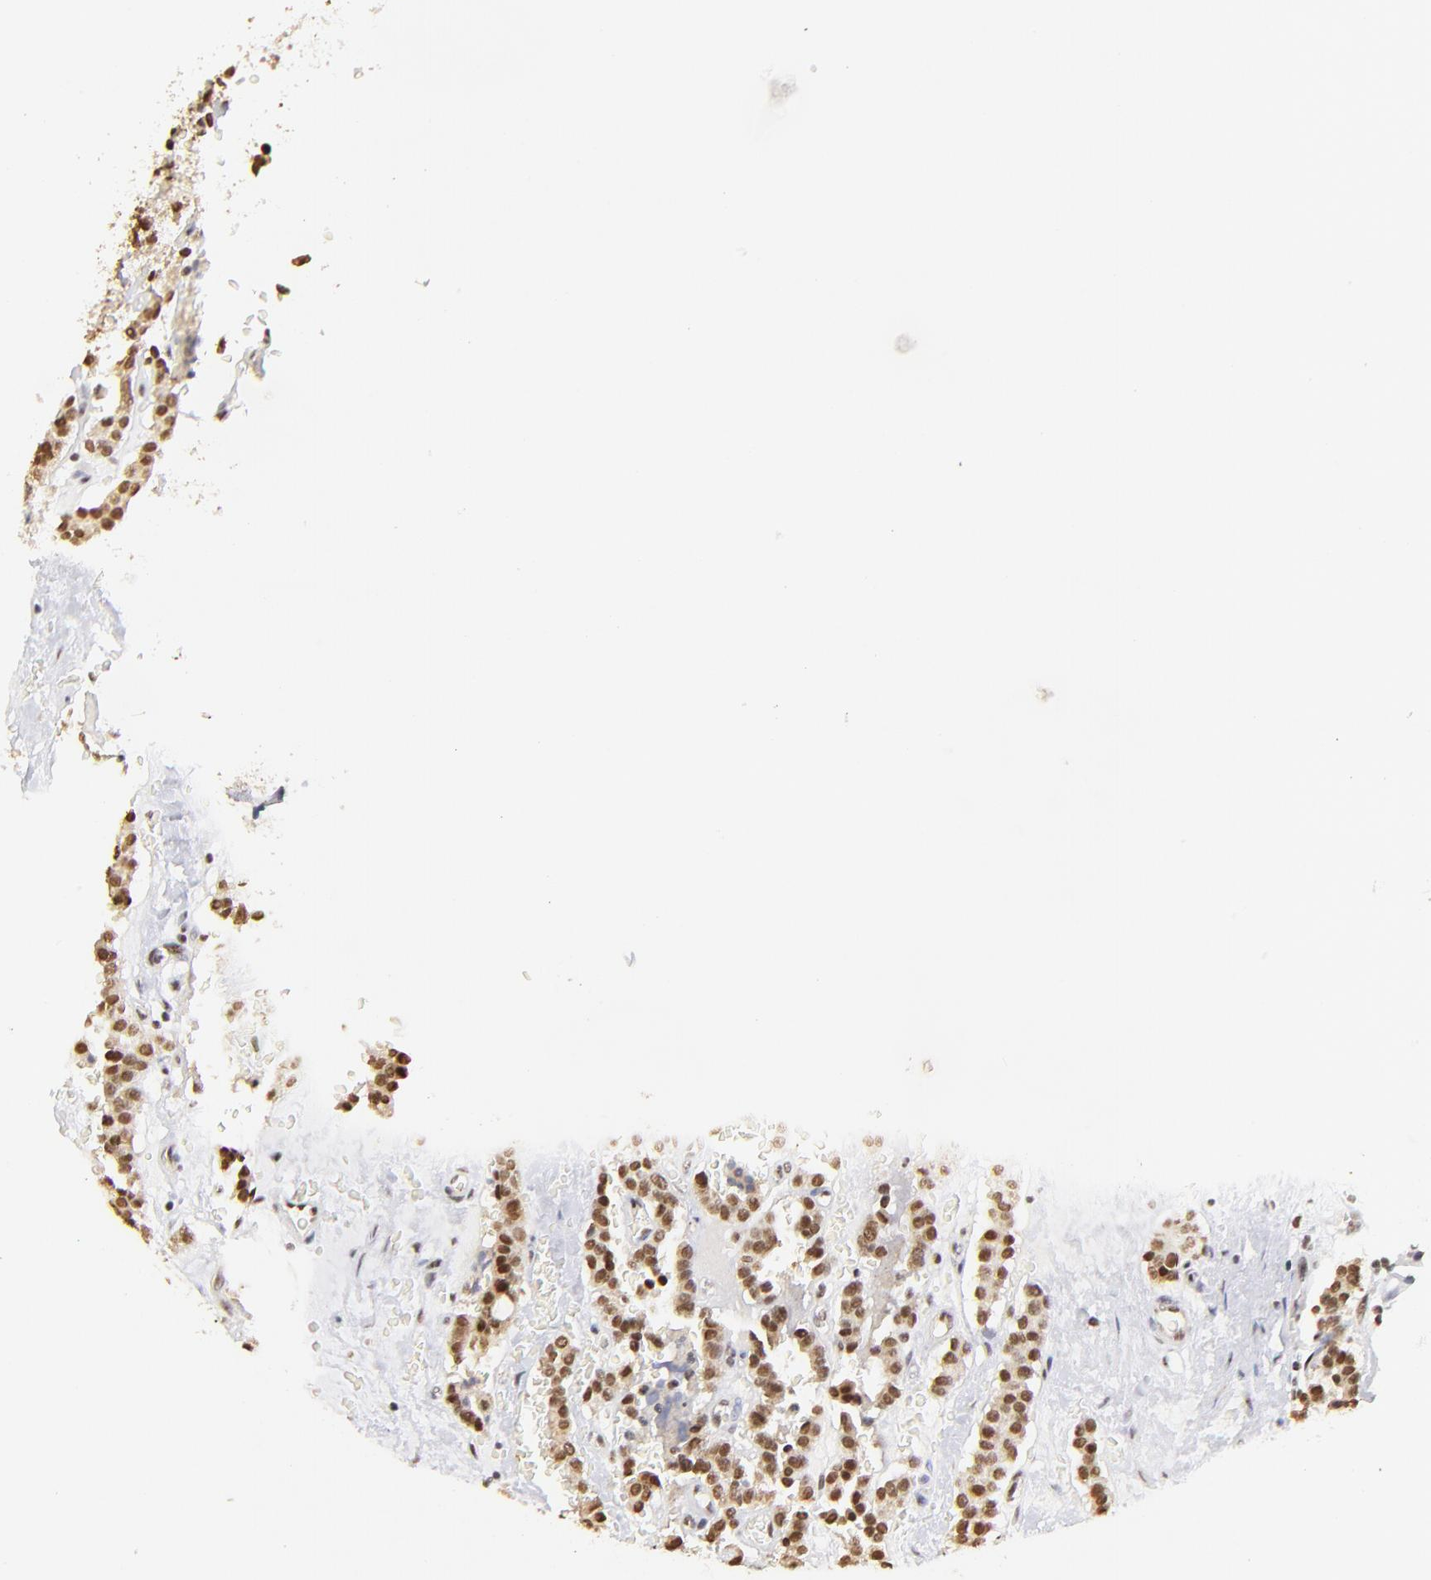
{"staining": {"intensity": "weak", "quantity": "25%-75%", "location": "cytoplasmic/membranous,nuclear"}, "tissue": "carcinoid", "cell_type": "Tumor cells", "image_type": "cancer", "snomed": [{"axis": "morphology", "description": "Carcinoid, malignant, NOS"}, {"axis": "topography", "description": "Bronchus"}], "caption": "DAB (3,3'-diaminobenzidine) immunohistochemical staining of human carcinoid reveals weak cytoplasmic/membranous and nuclear protein positivity in approximately 25%-75% of tumor cells.", "gene": "ZNF670", "patient": {"sex": "male", "age": 55}}